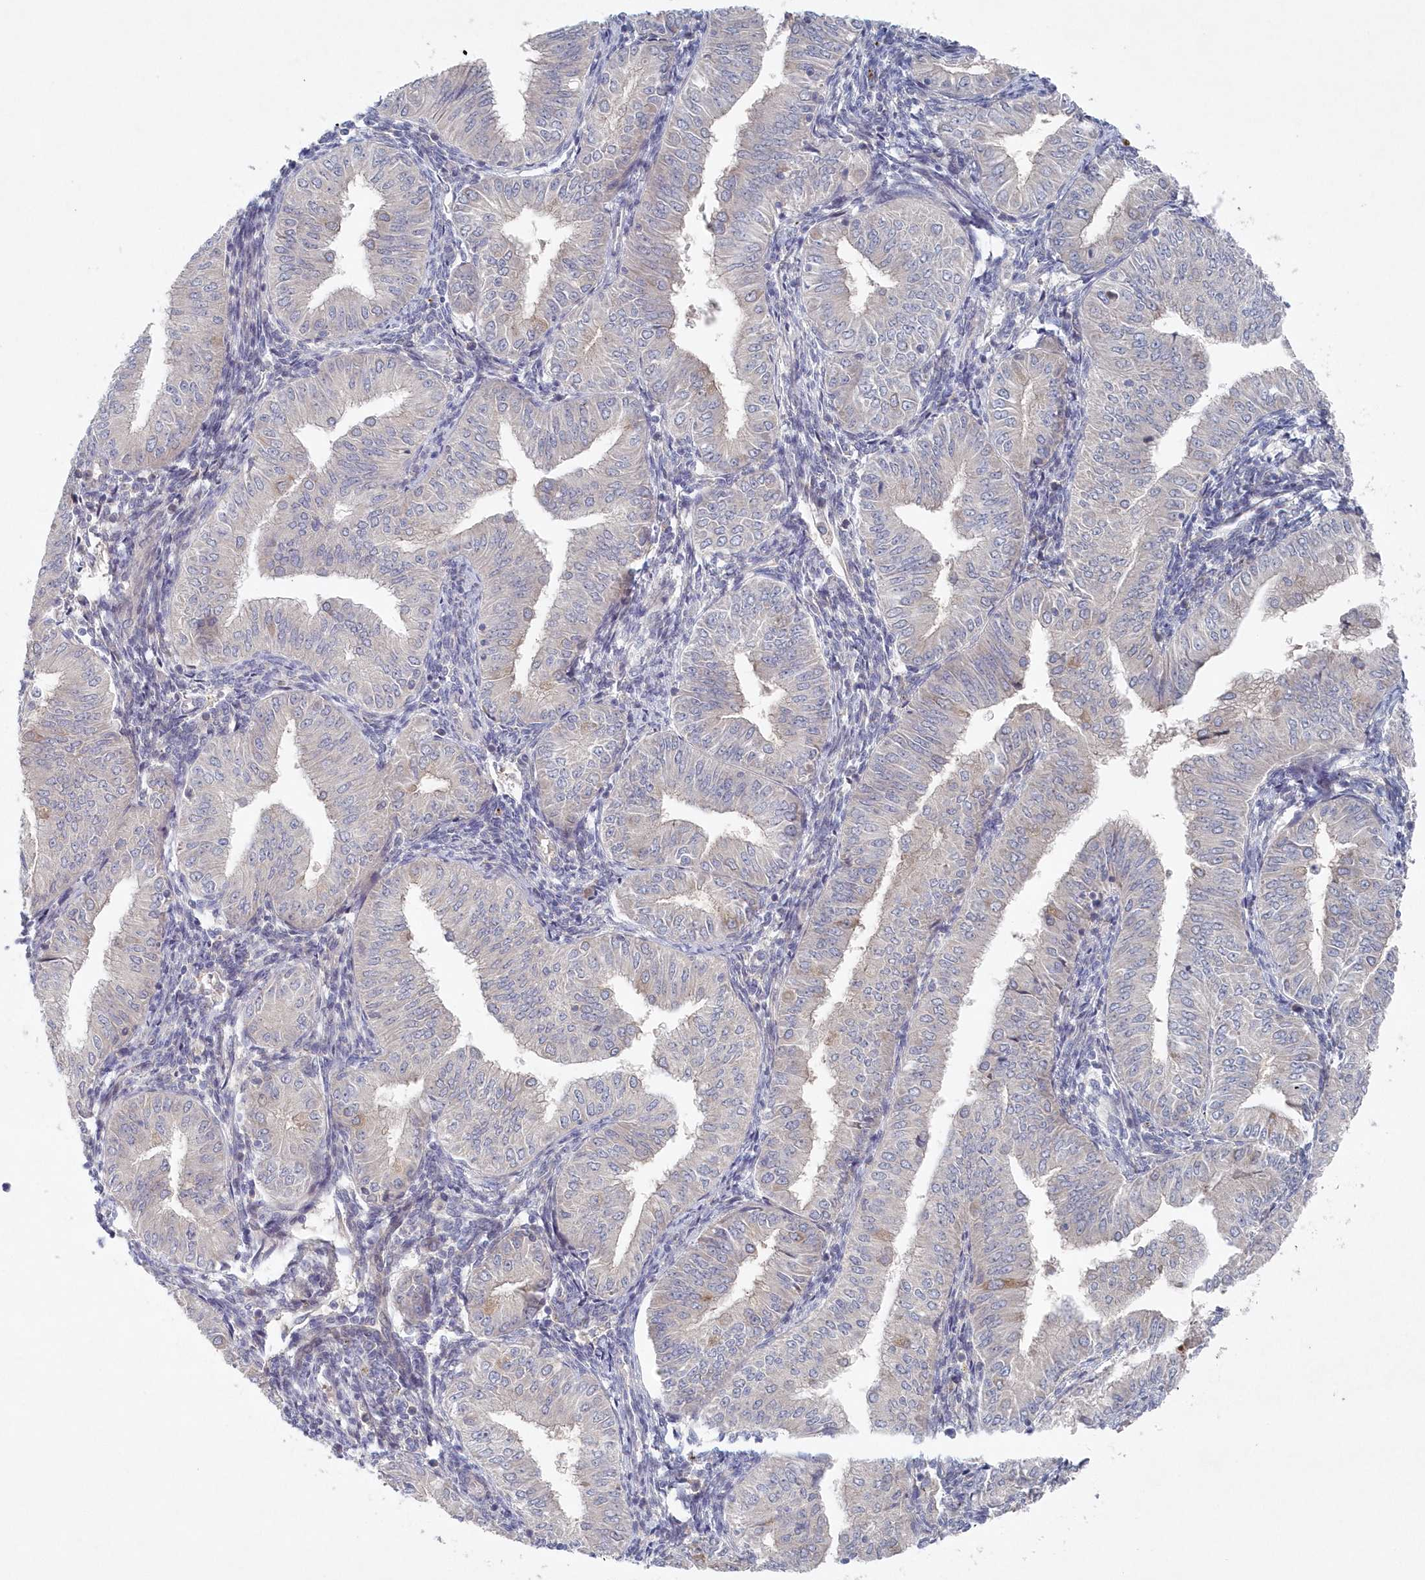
{"staining": {"intensity": "negative", "quantity": "none", "location": "none"}, "tissue": "endometrial cancer", "cell_type": "Tumor cells", "image_type": "cancer", "snomed": [{"axis": "morphology", "description": "Normal tissue, NOS"}, {"axis": "morphology", "description": "Adenocarcinoma, NOS"}, {"axis": "topography", "description": "Endometrium"}], "caption": "Immunohistochemistry (IHC) of endometrial cancer reveals no expression in tumor cells.", "gene": "KIAA1586", "patient": {"sex": "female", "age": 53}}